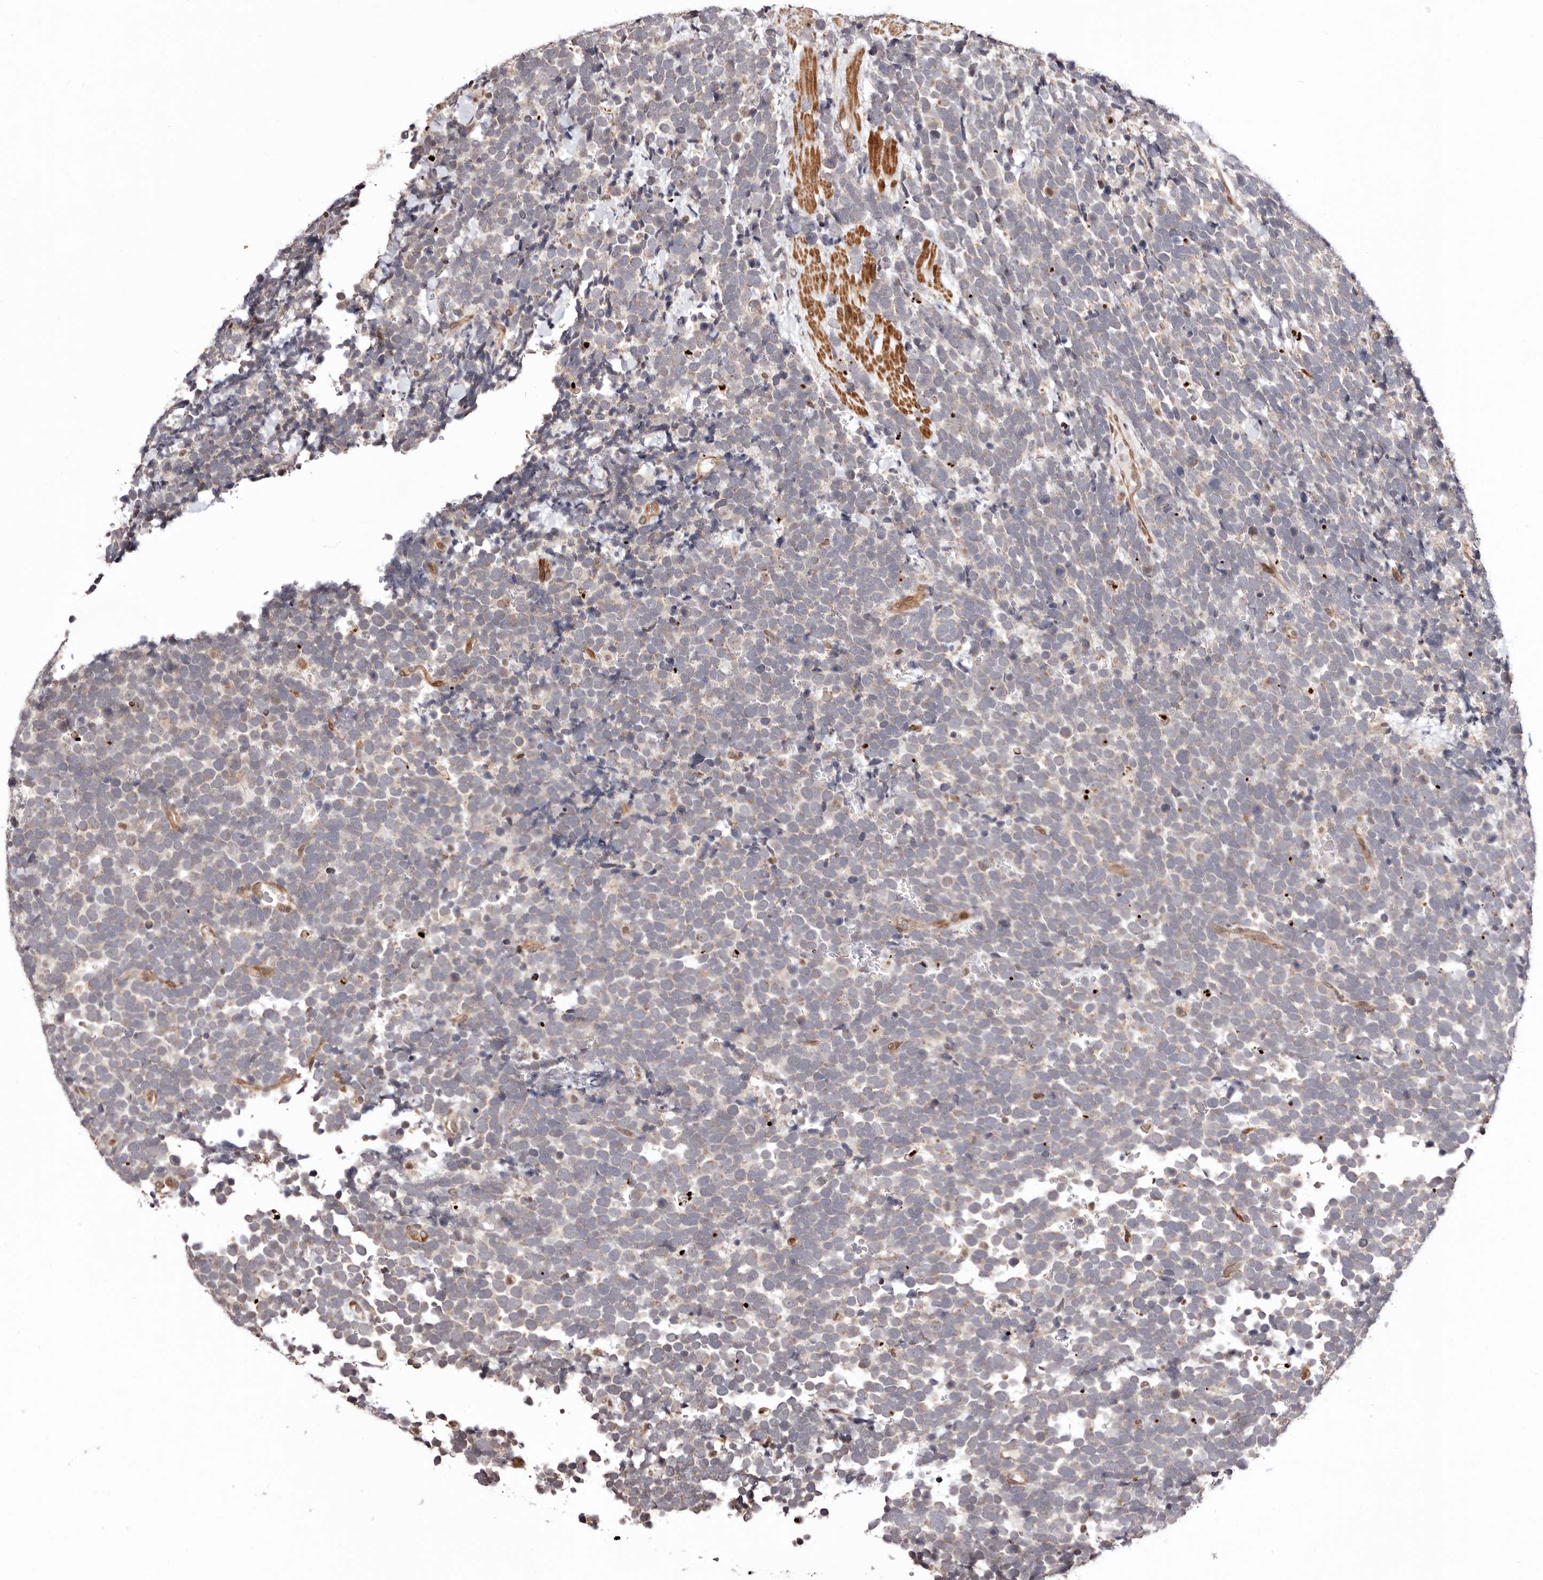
{"staining": {"intensity": "negative", "quantity": "none", "location": "none"}, "tissue": "urothelial cancer", "cell_type": "Tumor cells", "image_type": "cancer", "snomed": [{"axis": "morphology", "description": "Urothelial carcinoma, High grade"}, {"axis": "topography", "description": "Urinary bladder"}], "caption": "Urothelial cancer was stained to show a protein in brown. There is no significant staining in tumor cells.", "gene": "HIVEP3", "patient": {"sex": "female", "age": 82}}